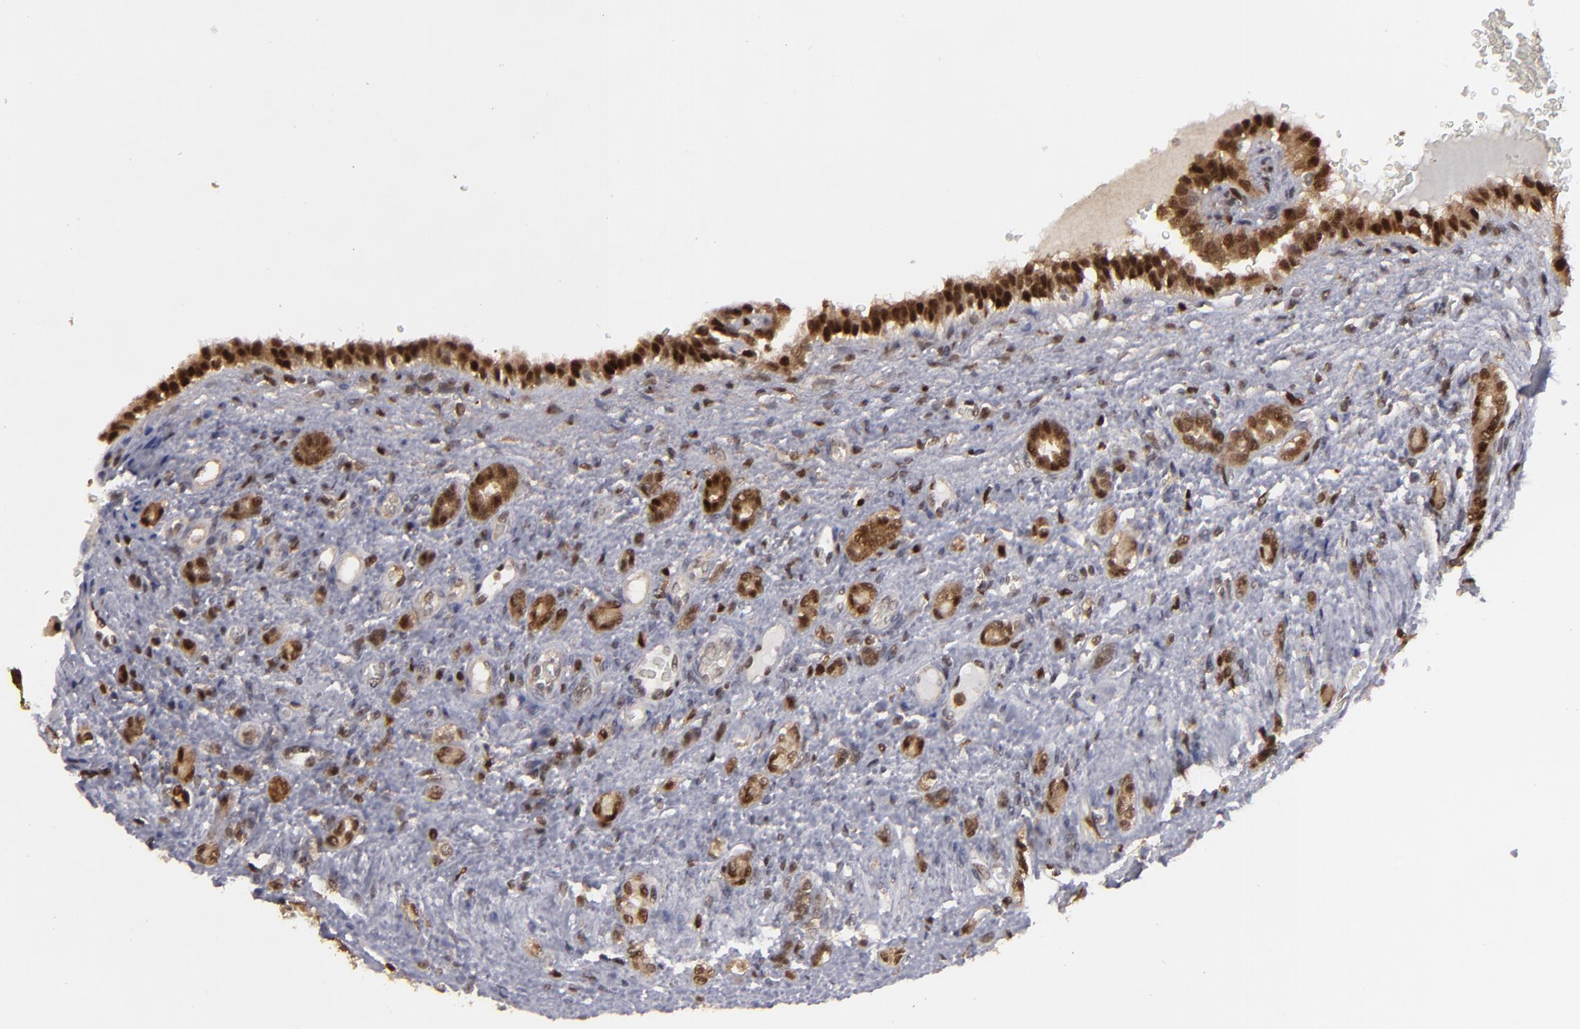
{"staining": {"intensity": "moderate", "quantity": ">75%", "location": "cytoplasmic/membranous,nuclear"}, "tissue": "renal cancer", "cell_type": "Tumor cells", "image_type": "cancer", "snomed": [{"axis": "morphology", "description": "Inflammation, NOS"}, {"axis": "morphology", "description": "Adenocarcinoma, NOS"}, {"axis": "topography", "description": "Kidney"}], "caption": "Protein analysis of renal adenocarcinoma tissue exhibits moderate cytoplasmic/membranous and nuclear expression in approximately >75% of tumor cells.", "gene": "GSR", "patient": {"sex": "male", "age": 68}}